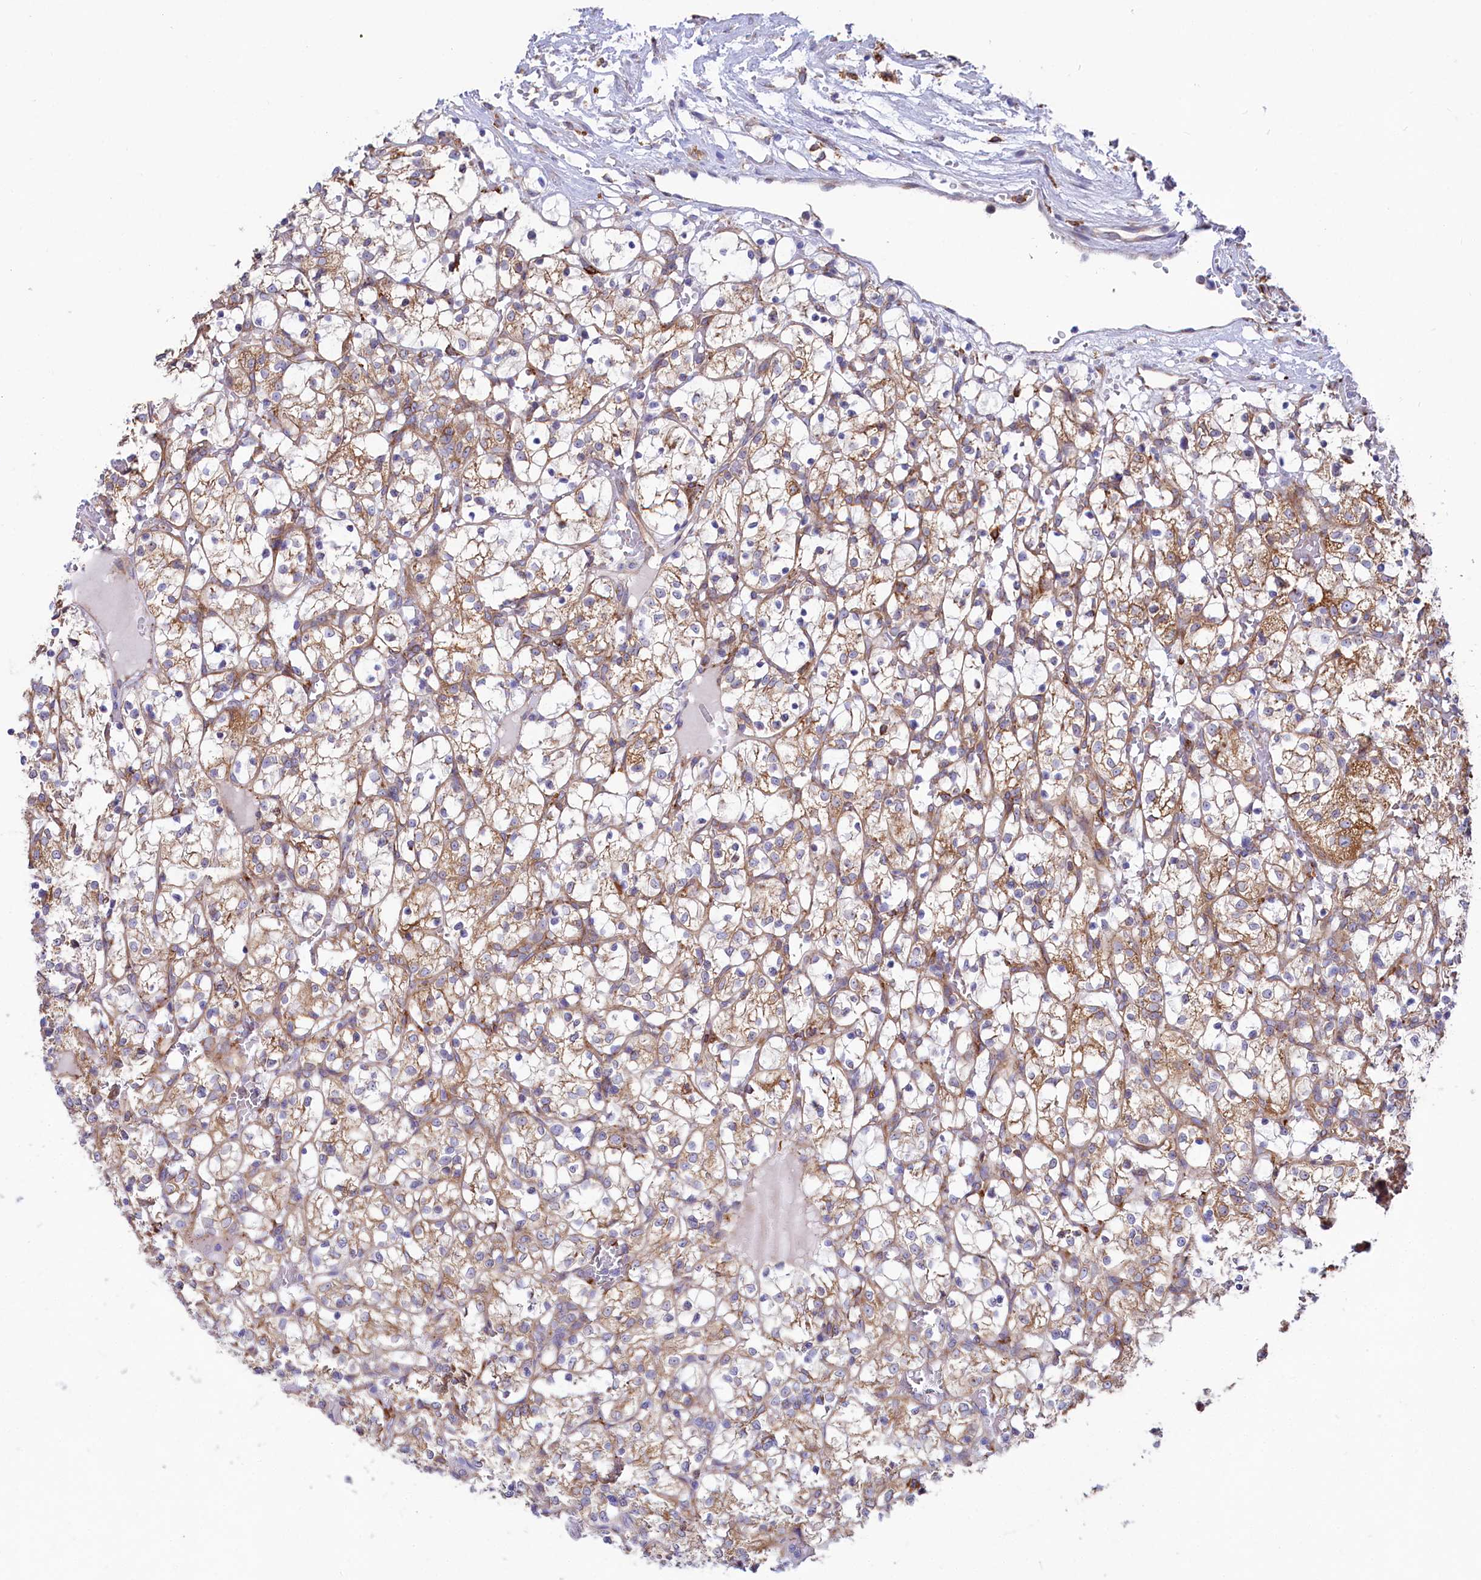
{"staining": {"intensity": "moderate", "quantity": "25%-75%", "location": "cytoplasmic/membranous"}, "tissue": "renal cancer", "cell_type": "Tumor cells", "image_type": "cancer", "snomed": [{"axis": "morphology", "description": "Adenocarcinoma, NOS"}, {"axis": "topography", "description": "Kidney"}], "caption": "The histopathology image displays immunohistochemical staining of renal cancer. There is moderate cytoplasmic/membranous staining is seen in about 25%-75% of tumor cells.", "gene": "CHID1", "patient": {"sex": "female", "age": 69}}